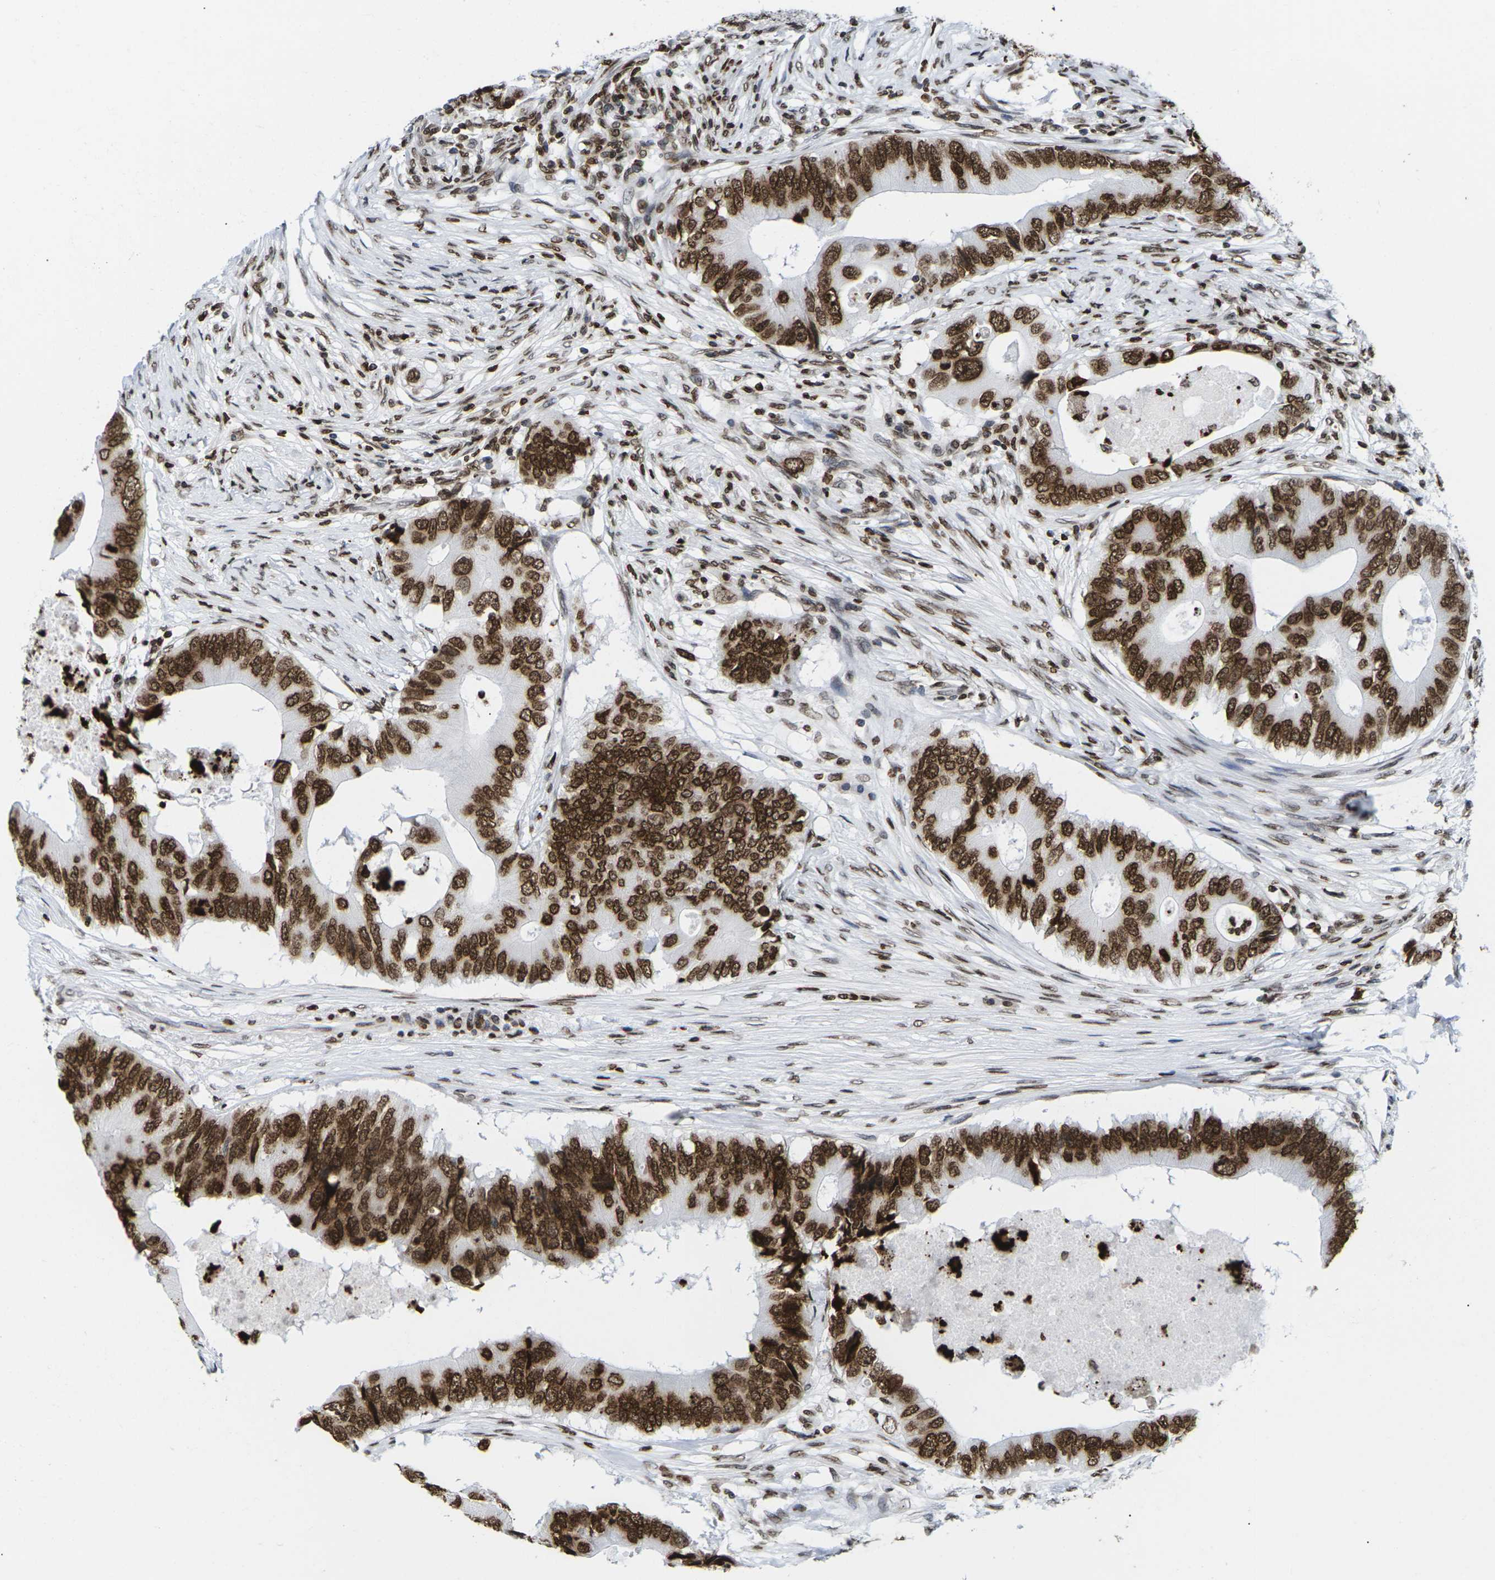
{"staining": {"intensity": "strong", "quantity": ">75%", "location": "cytoplasmic/membranous,nuclear"}, "tissue": "colorectal cancer", "cell_type": "Tumor cells", "image_type": "cancer", "snomed": [{"axis": "morphology", "description": "Adenocarcinoma, NOS"}, {"axis": "topography", "description": "Colon"}], "caption": "Colorectal adenocarcinoma was stained to show a protein in brown. There is high levels of strong cytoplasmic/membranous and nuclear expression in approximately >75% of tumor cells.", "gene": "H2AC21", "patient": {"sex": "male", "age": 71}}